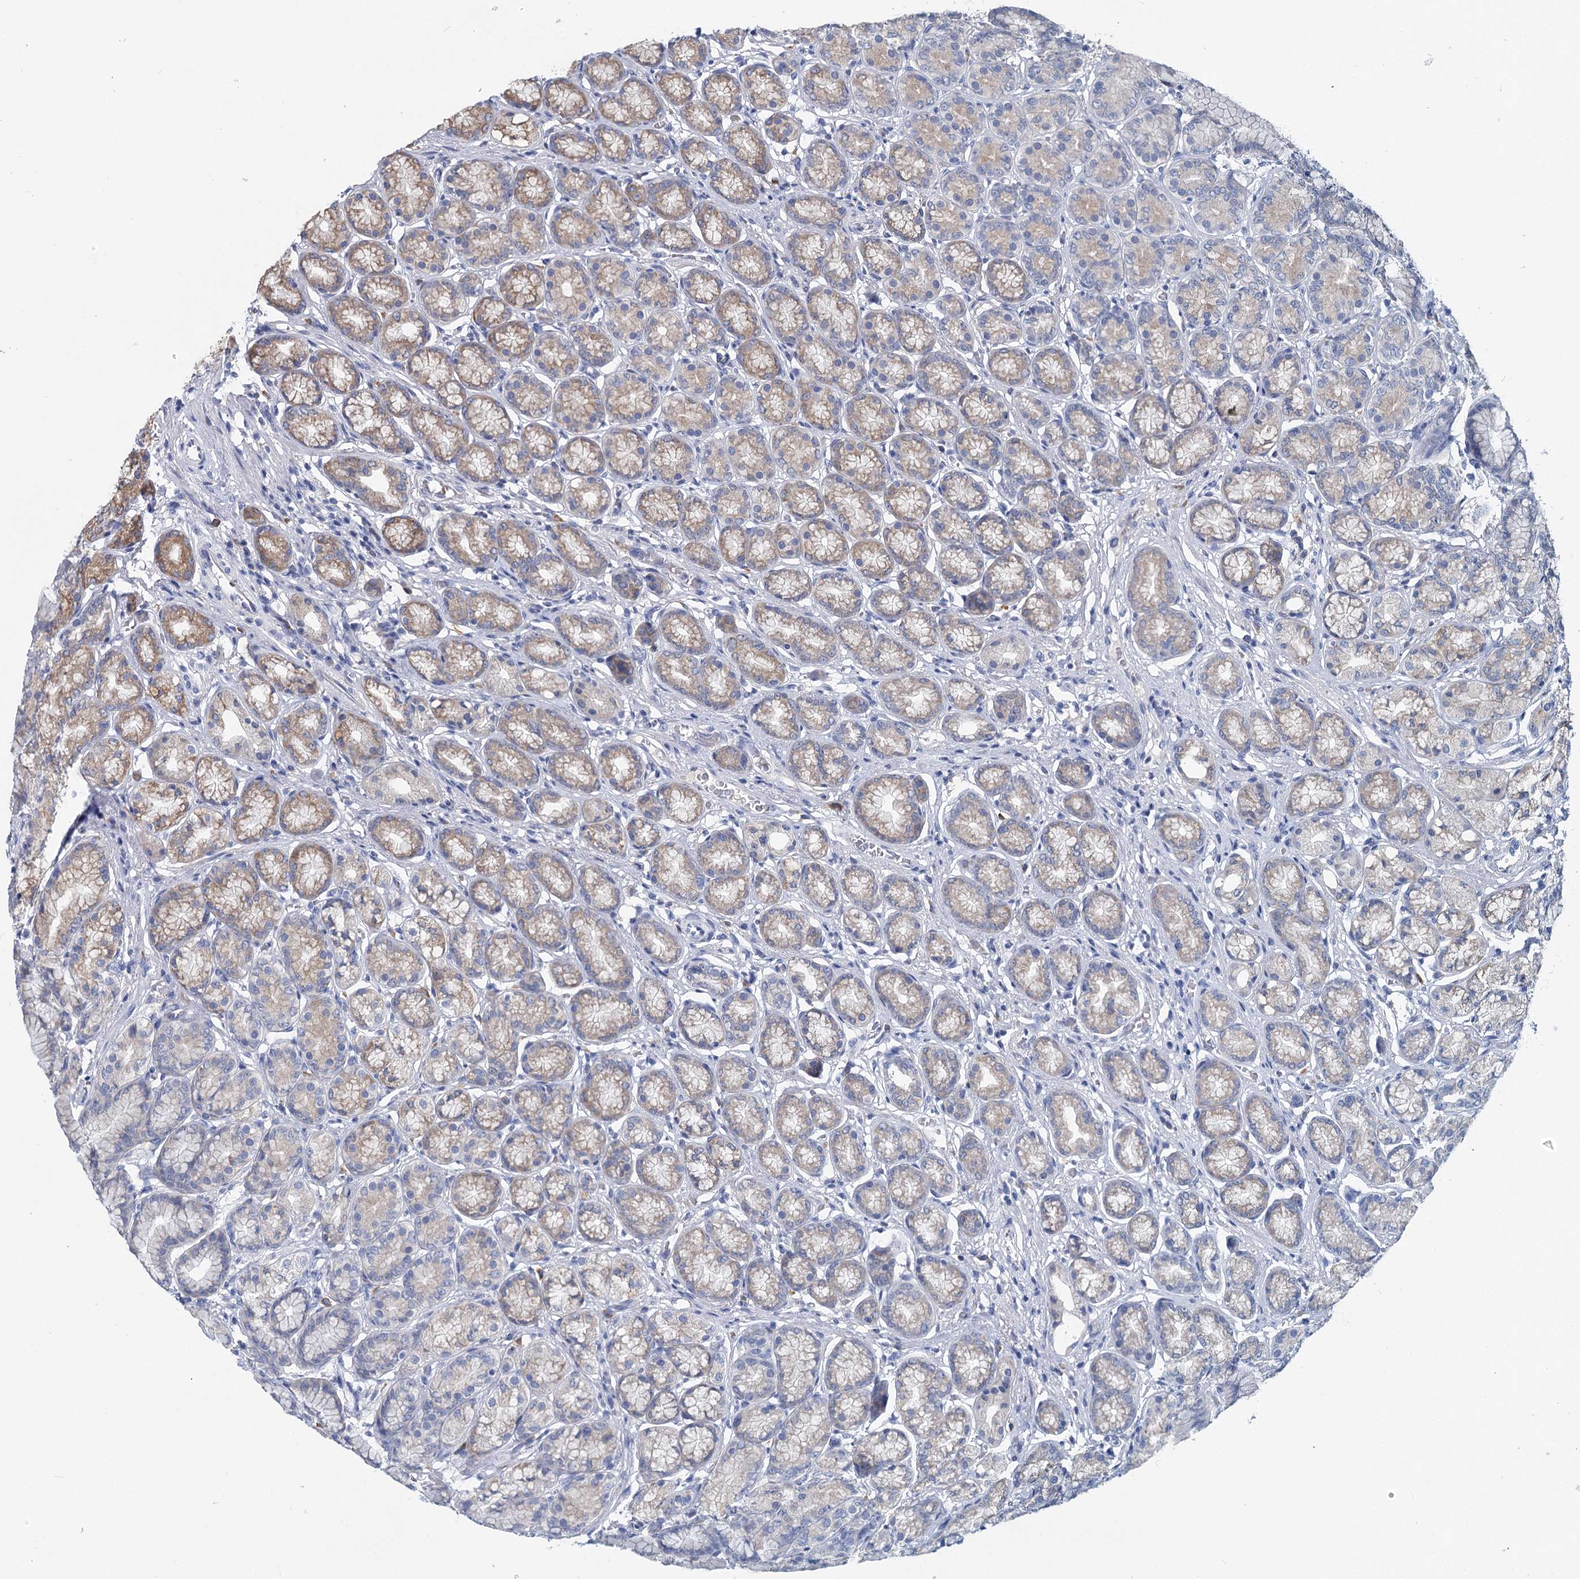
{"staining": {"intensity": "moderate", "quantity": "<25%", "location": "cytoplasmic/membranous"}, "tissue": "stomach", "cell_type": "Glandular cells", "image_type": "normal", "snomed": [{"axis": "morphology", "description": "Normal tissue, NOS"}, {"axis": "morphology", "description": "Adenocarcinoma, NOS"}, {"axis": "morphology", "description": "Adenocarcinoma, High grade"}, {"axis": "topography", "description": "Stomach, upper"}, {"axis": "topography", "description": "Stomach"}], "caption": "Immunohistochemistry (IHC) image of benign stomach: human stomach stained using immunohistochemistry (IHC) demonstrates low levels of moderate protein expression localized specifically in the cytoplasmic/membranous of glandular cells, appearing as a cytoplasmic/membranous brown color.", "gene": "ANKRD16", "patient": {"sex": "female", "age": 65}}